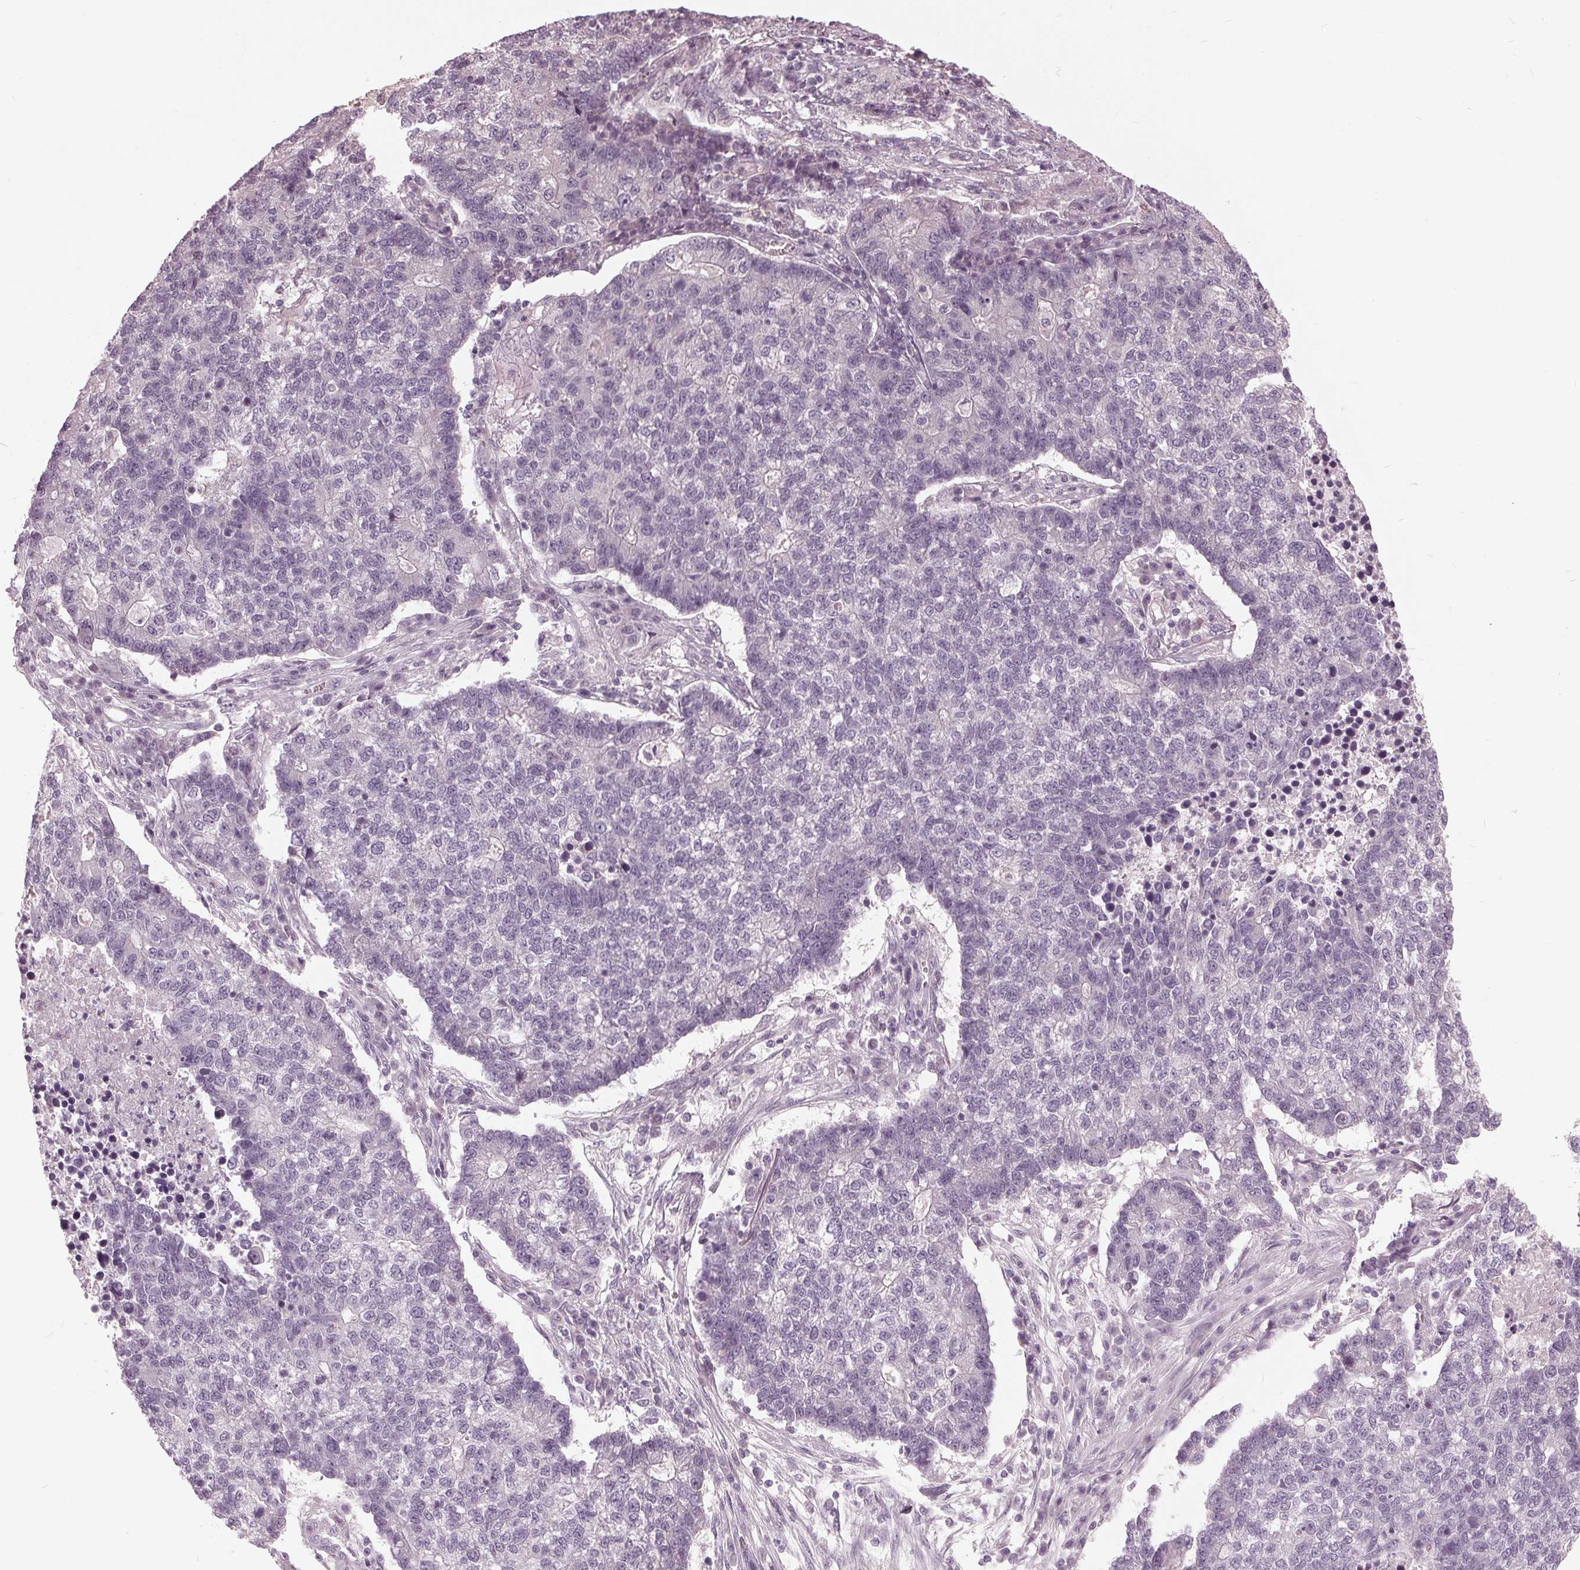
{"staining": {"intensity": "negative", "quantity": "none", "location": "none"}, "tissue": "lung cancer", "cell_type": "Tumor cells", "image_type": "cancer", "snomed": [{"axis": "morphology", "description": "Adenocarcinoma, NOS"}, {"axis": "topography", "description": "Lung"}], "caption": "The photomicrograph displays no significant staining in tumor cells of lung adenocarcinoma.", "gene": "SIGLEC6", "patient": {"sex": "male", "age": 57}}